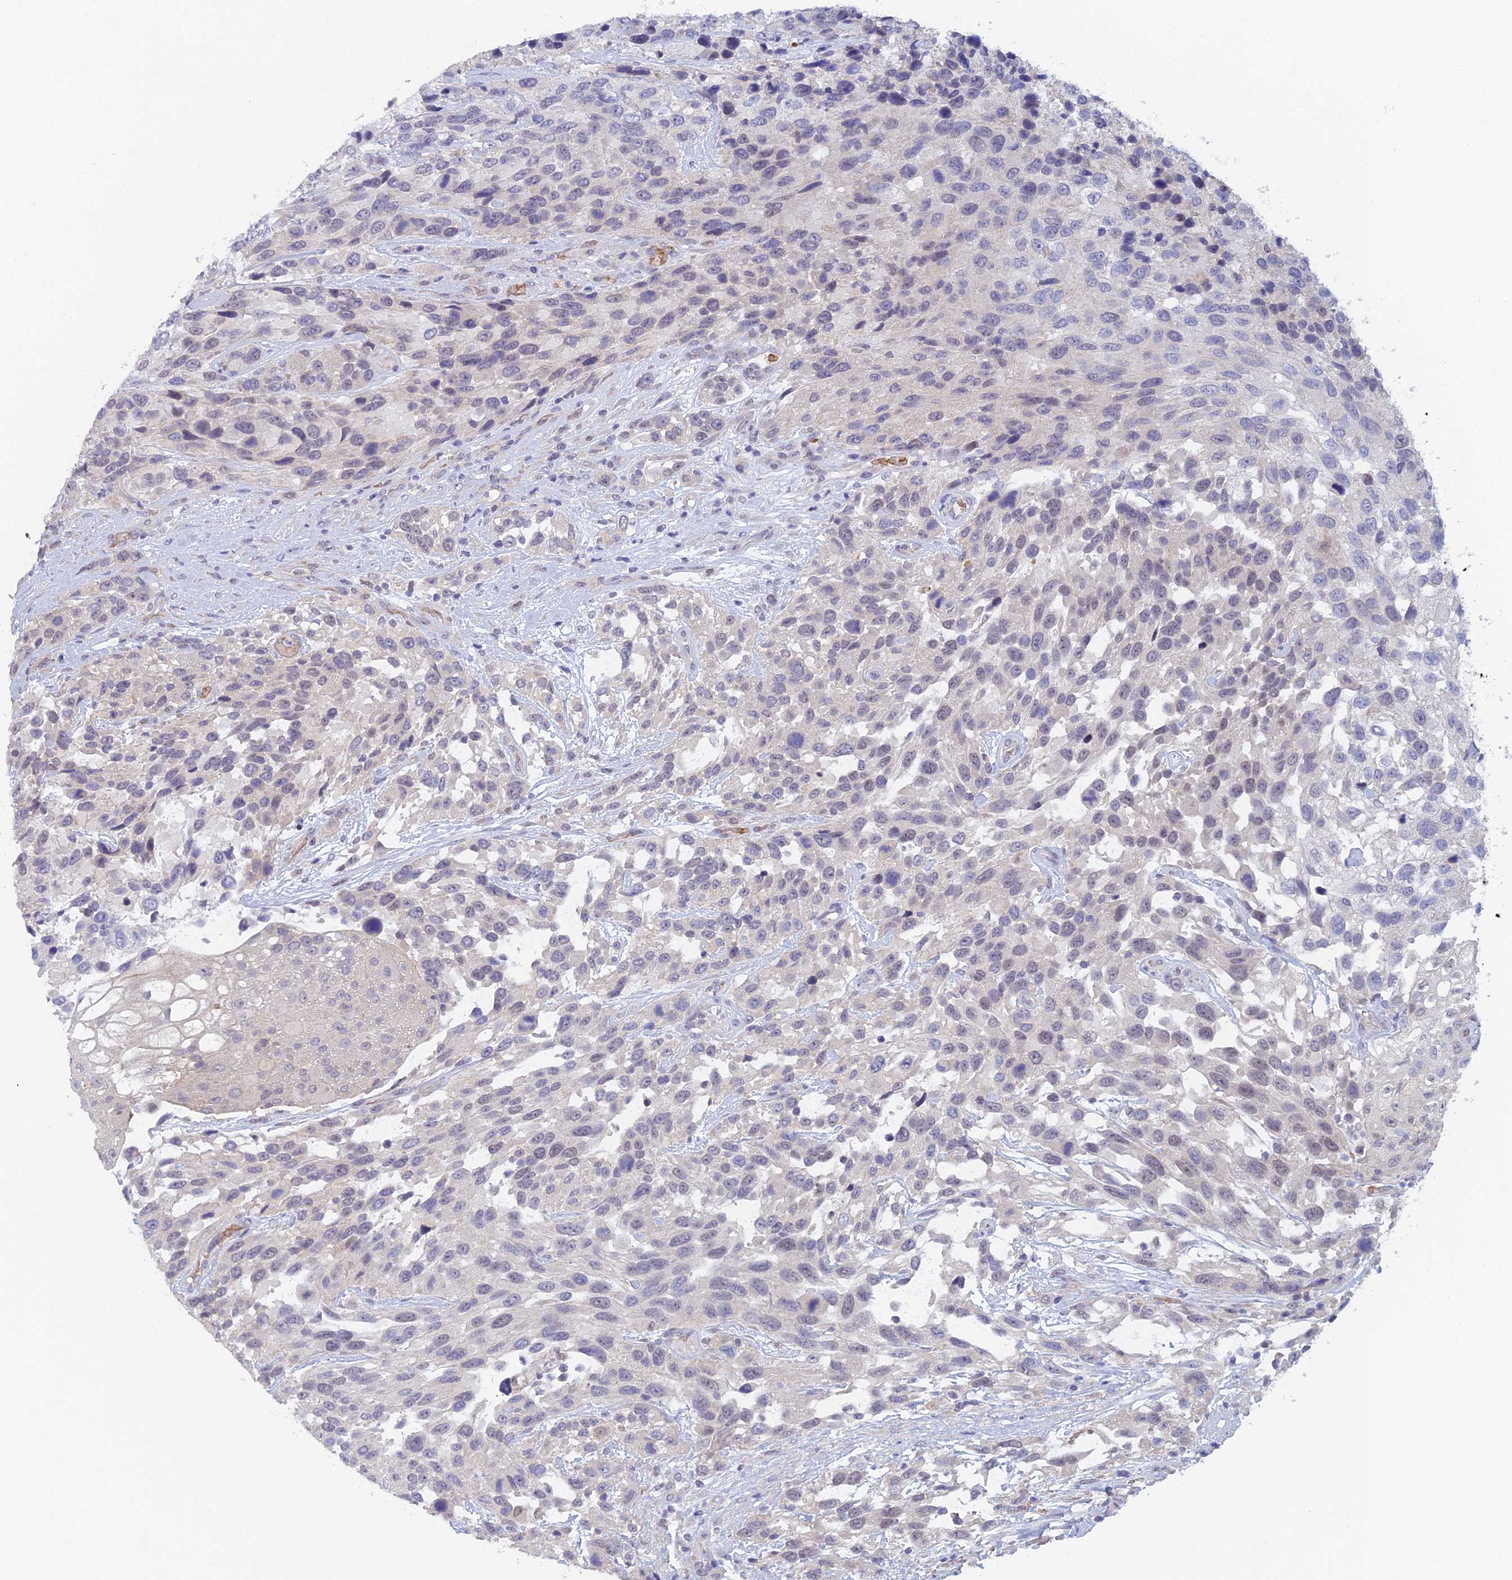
{"staining": {"intensity": "negative", "quantity": "none", "location": "none"}, "tissue": "urothelial cancer", "cell_type": "Tumor cells", "image_type": "cancer", "snomed": [{"axis": "morphology", "description": "Urothelial carcinoma, High grade"}, {"axis": "topography", "description": "Urinary bladder"}], "caption": "Immunohistochemistry (IHC) photomicrograph of neoplastic tissue: urothelial cancer stained with DAB shows no significant protein positivity in tumor cells. (Brightfield microscopy of DAB (3,3'-diaminobenzidine) immunohistochemistry (IHC) at high magnification).", "gene": "GIPC1", "patient": {"sex": "female", "age": 70}}